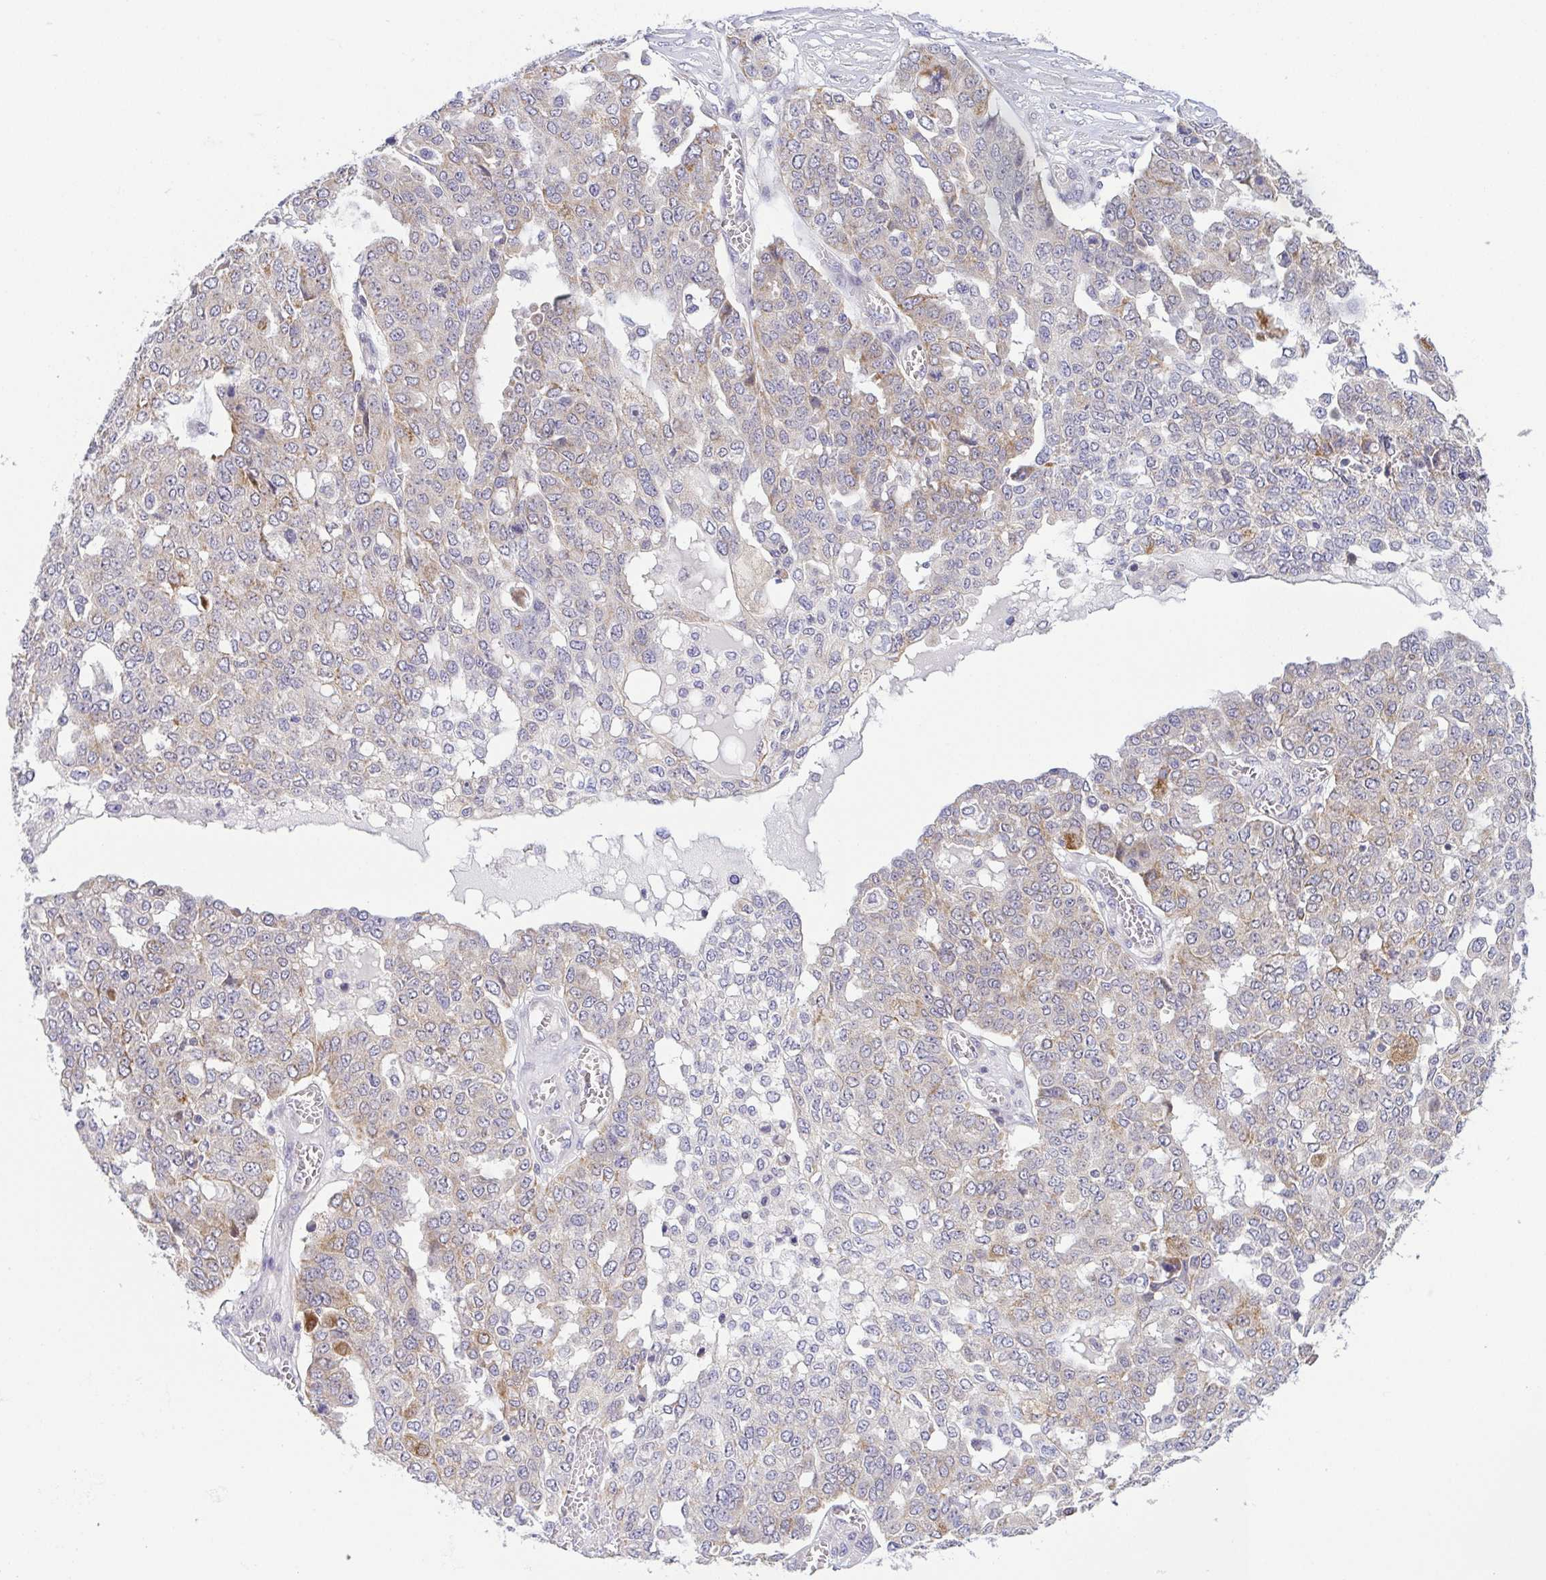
{"staining": {"intensity": "weak", "quantity": "25%-75%", "location": "cytoplasmic/membranous"}, "tissue": "ovarian cancer", "cell_type": "Tumor cells", "image_type": "cancer", "snomed": [{"axis": "morphology", "description": "Cystadenocarcinoma, serous, NOS"}, {"axis": "topography", "description": "Soft tissue"}, {"axis": "topography", "description": "Ovary"}], "caption": "Human ovarian cancer stained with a protein marker demonstrates weak staining in tumor cells.", "gene": "BCL2L1", "patient": {"sex": "female", "age": 57}}